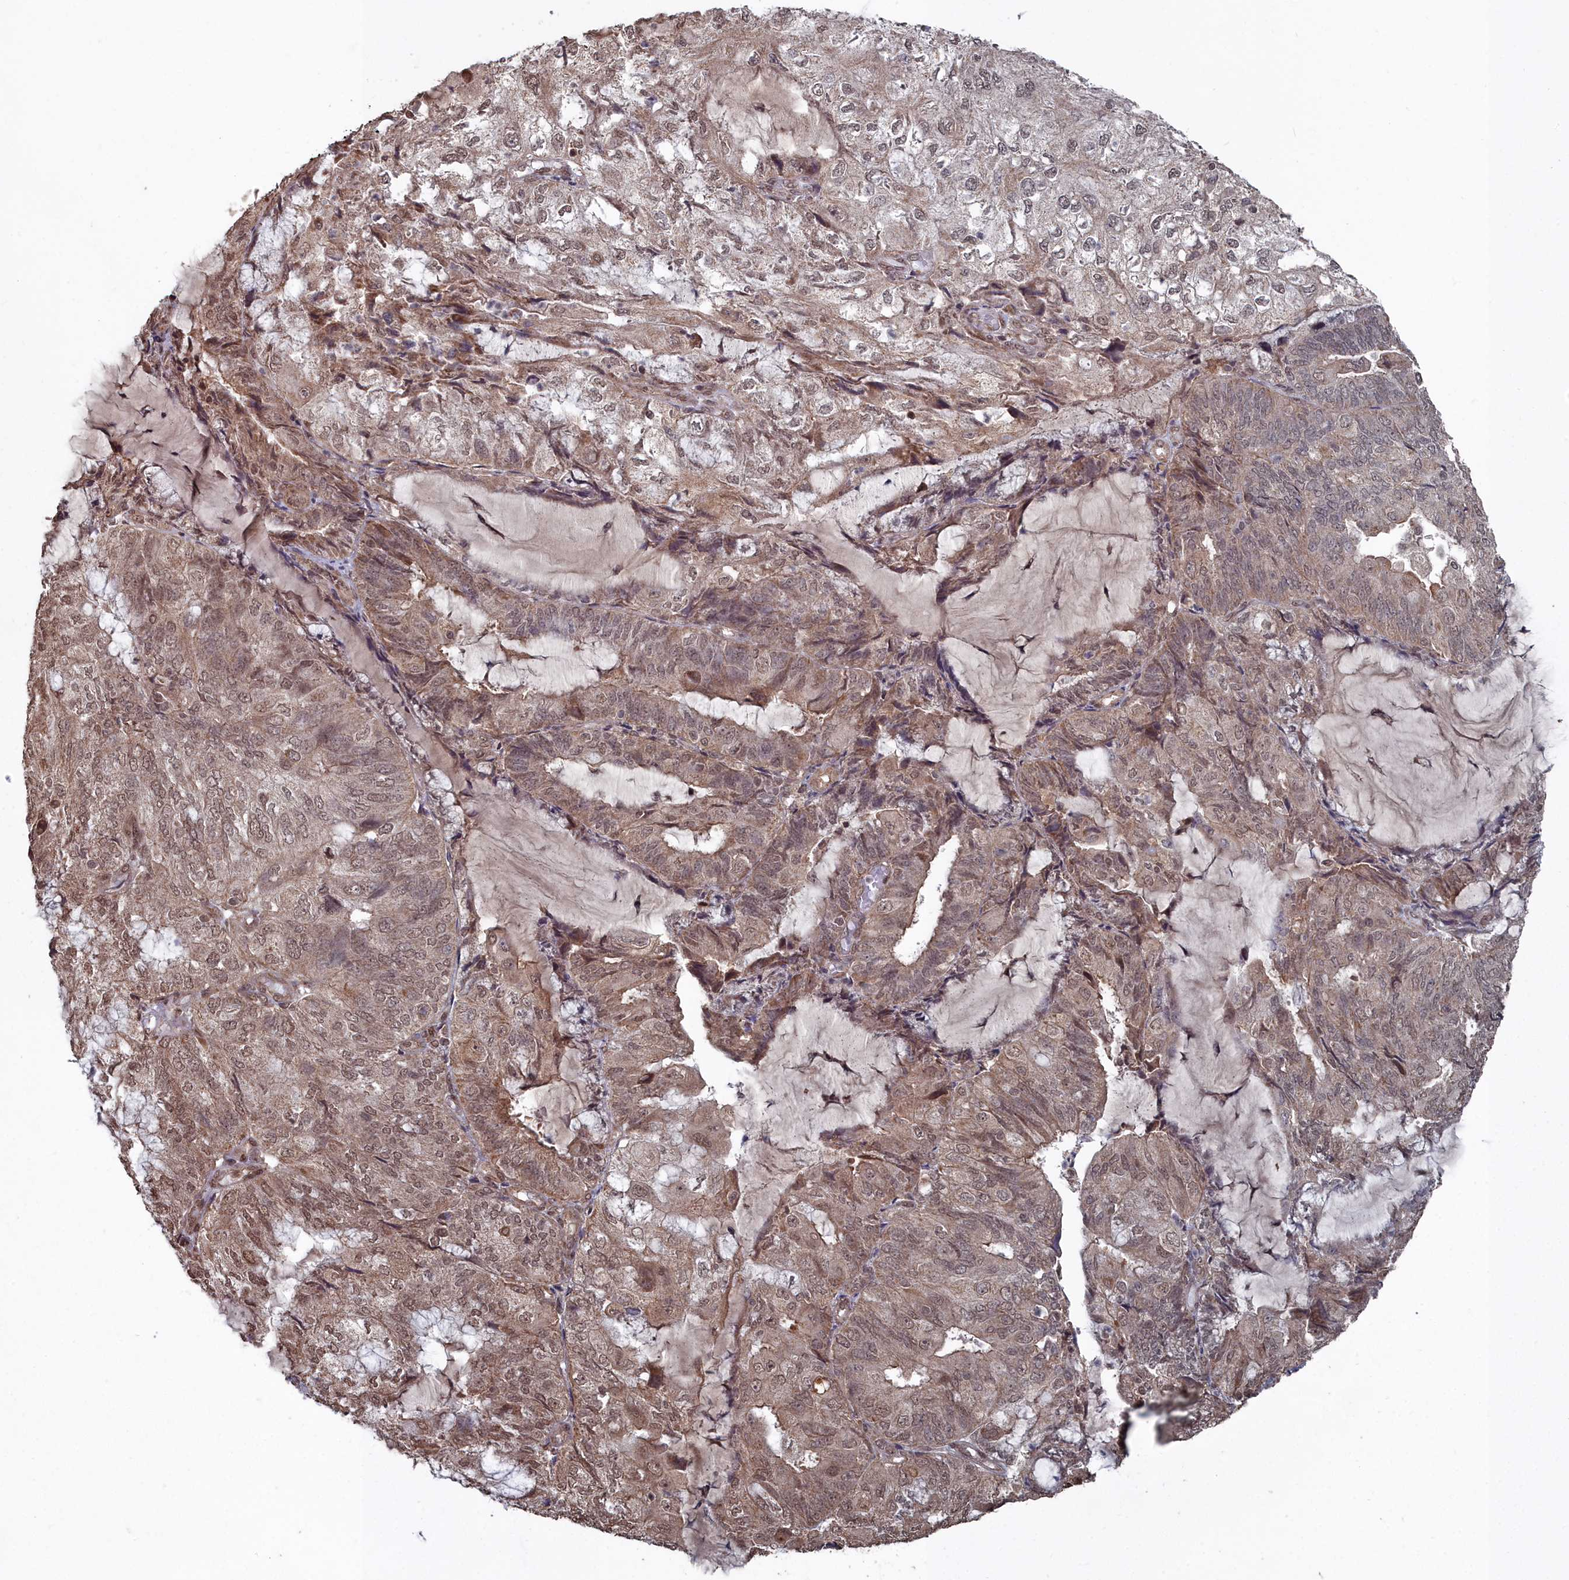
{"staining": {"intensity": "moderate", "quantity": ">75%", "location": "cytoplasmic/membranous,nuclear"}, "tissue": "endometrial cancer", "cell_type": "Tumor cells", "image_type": "cancer", "snomed": [{"axis": "morphology", "description": "Adenocarcinoma, NOS"}, {"axis": "topography", "description": "Endometrium"}], "caption": "The image exhibits immunohistochemical staining of endometrial adenocarcinoma. There is moderate cytoplasmic/membranous and nuclear staining is seen in about >75% of tumor cells.", "gene": "CCNP", "patient": {"sex": "female", "age": 81}}